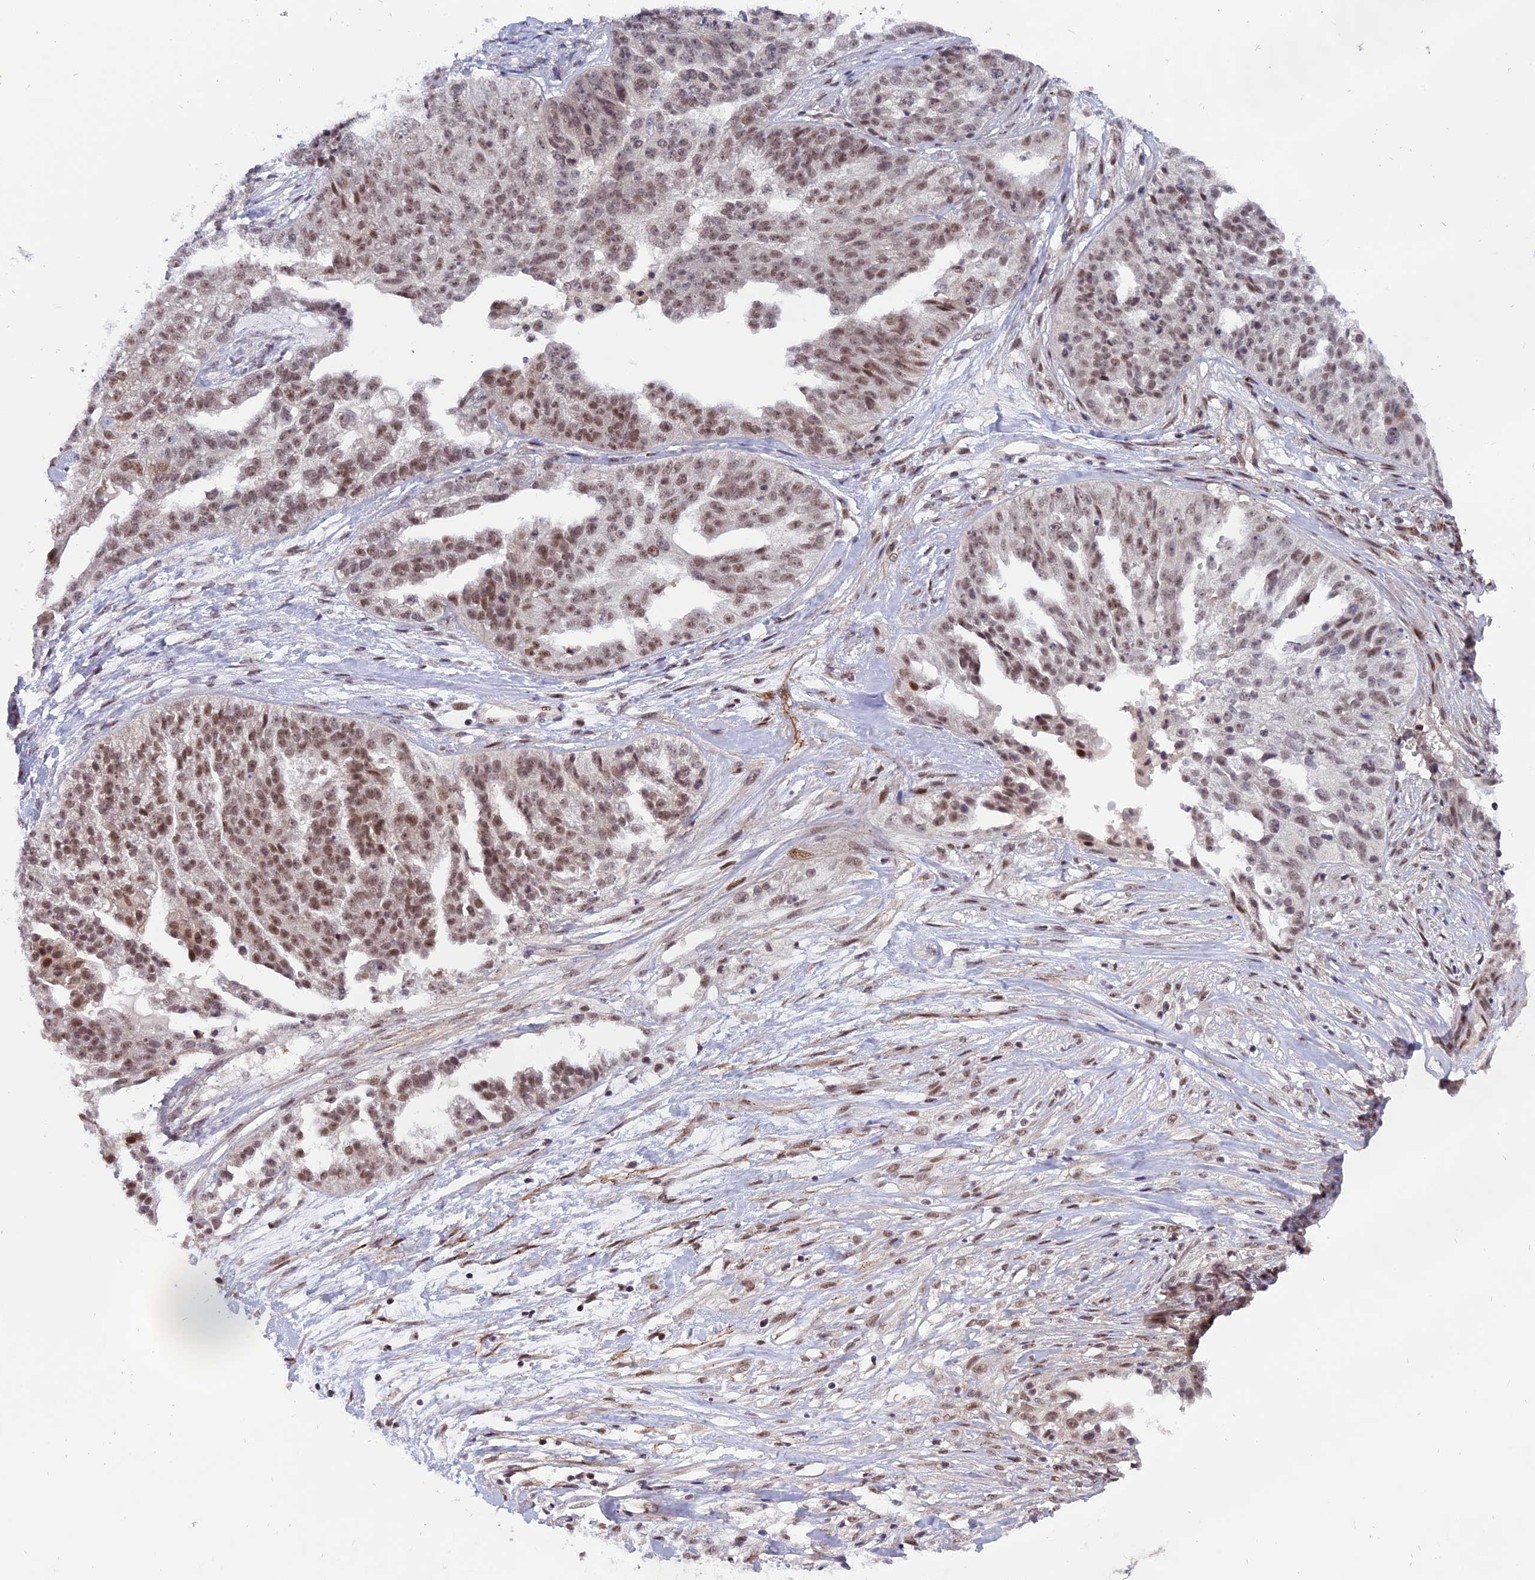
{"staining": {"intensity": "moderate", "quantity": ">75%", "location": "nuclear"}, "tissue": "ovarian cancer", "cell_type": "Tumor cells", "image_type": "cancer", "snomed": [{"axis": "morphology", "description": "Cystadenocarcinoma, serous, NOS"}, {"axis": "topography", "description": "Ovary"}], "caption": "Ovarian cancer stained for a protein (brown) reveals moderate nuclear positive expression in approximately >75% of tumor cells.", "gene": "TADA3", "patient": {"sex": "female", "age": 58}}